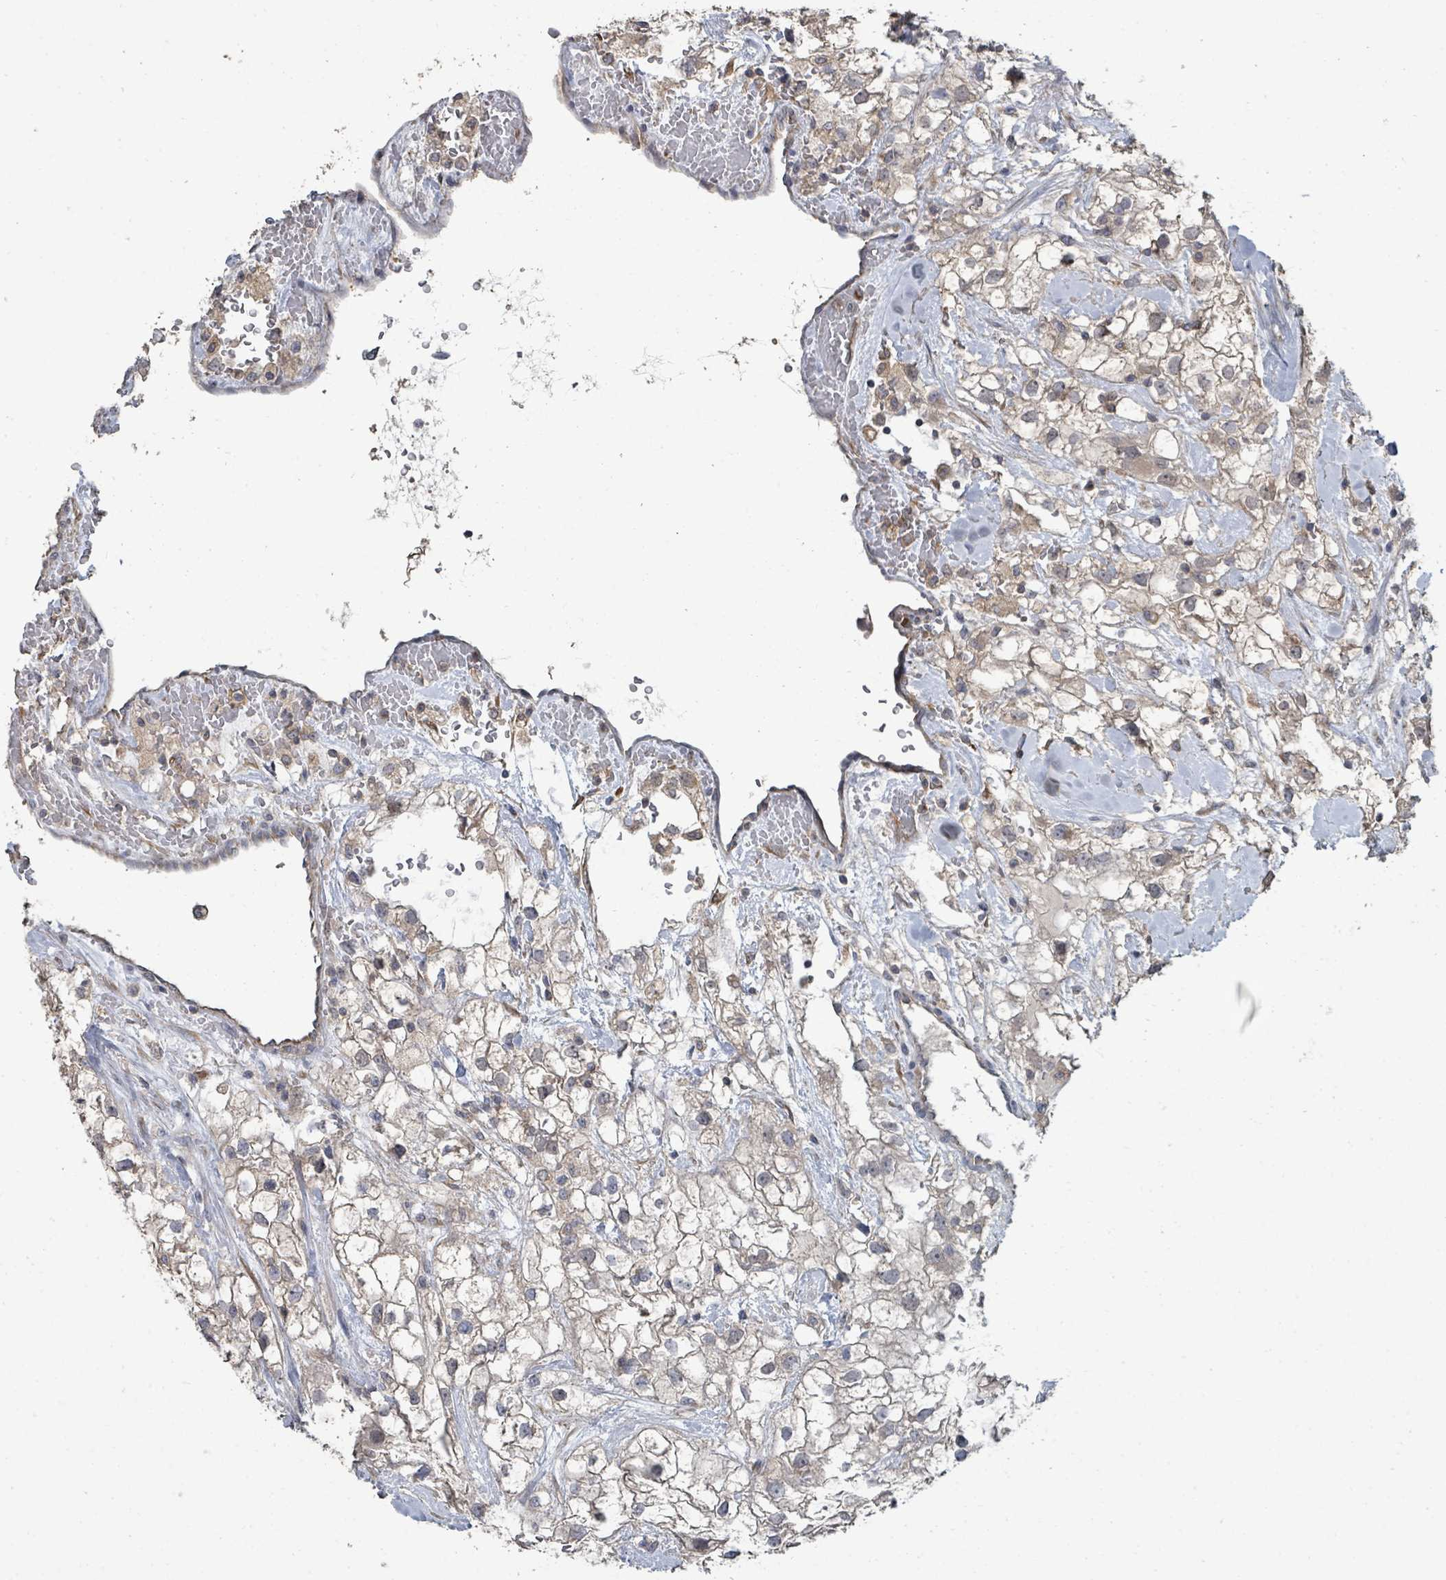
{"staining": {"intensity": "weak", "quantity": "25%-75%", "location": "cytoplasmic/membranous"}, "tissue": "renal cancer", "cell_type": "Tumor cells", "image_type": "cancer", "snomed": [{"axis": "morphology", "description": "Adenocarcinoma, NOS"}, {"axis": "topography", "description": "Kidney"}], "caption": "Immunohistochemical staining of adenocarcinoma (renal) reveals low levels of weak cytoplasmic/membranous expression in approximately 25%-75% of tumor cells. Nuclei are stained in blue.", "gene": "SLC9A7", "patient": {"sex": "male", "age": 59}}